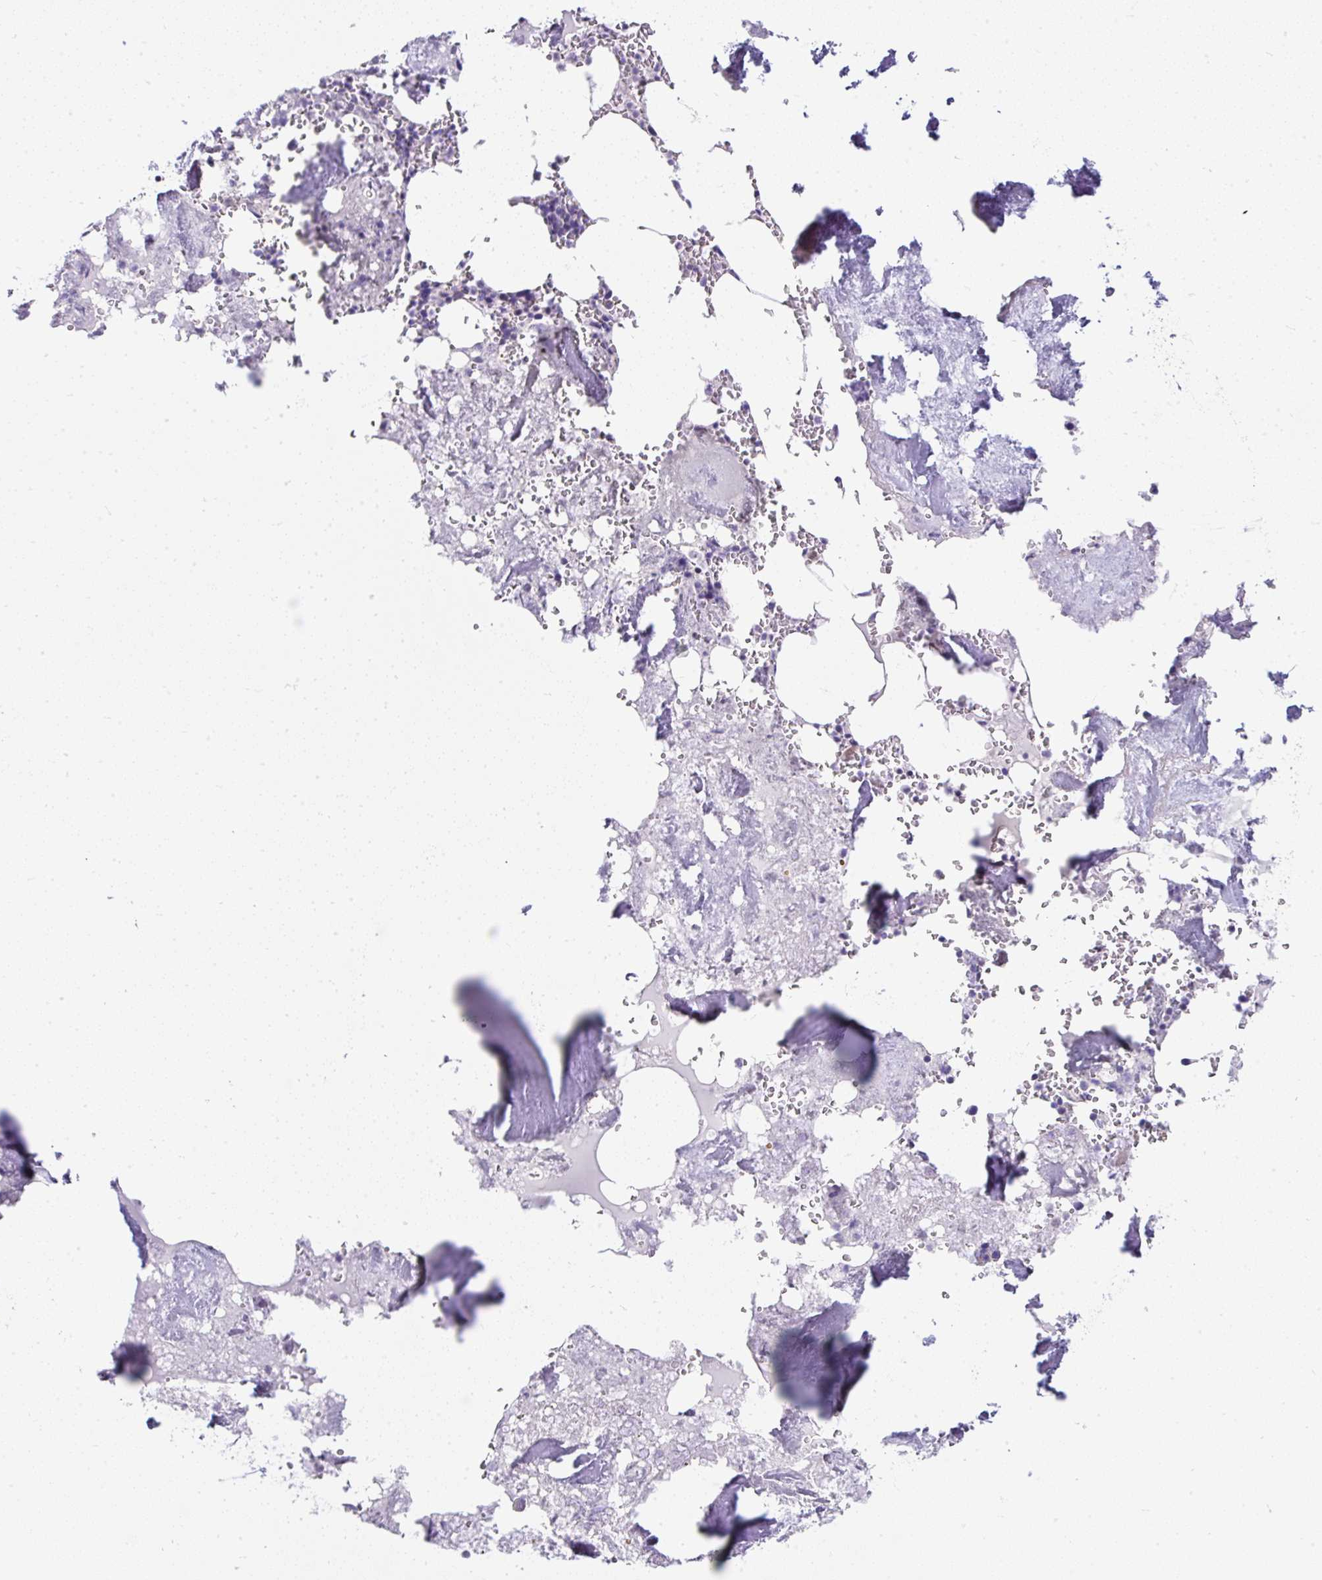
{"staining": {"intensity": "negative", "quantity": "none", "location": "none"}, "tissue": "bone marrow", "cell_type": "Hematopoietic cells", "image_type": "normal", "snomed": [{"axis": "morphology", "description": "Normal tissue, NOS"}, {"axis": "topography", "description": "Bone marrow"}], "caption": "DAB (3,3'-diaminobenzidine) immunohistochemical staining of unremarkable human bone marrow shows no significant expression in hematopoietic cells.", "gene": "PLCXD2", "patient": {"sex": "male", "age": 54}}